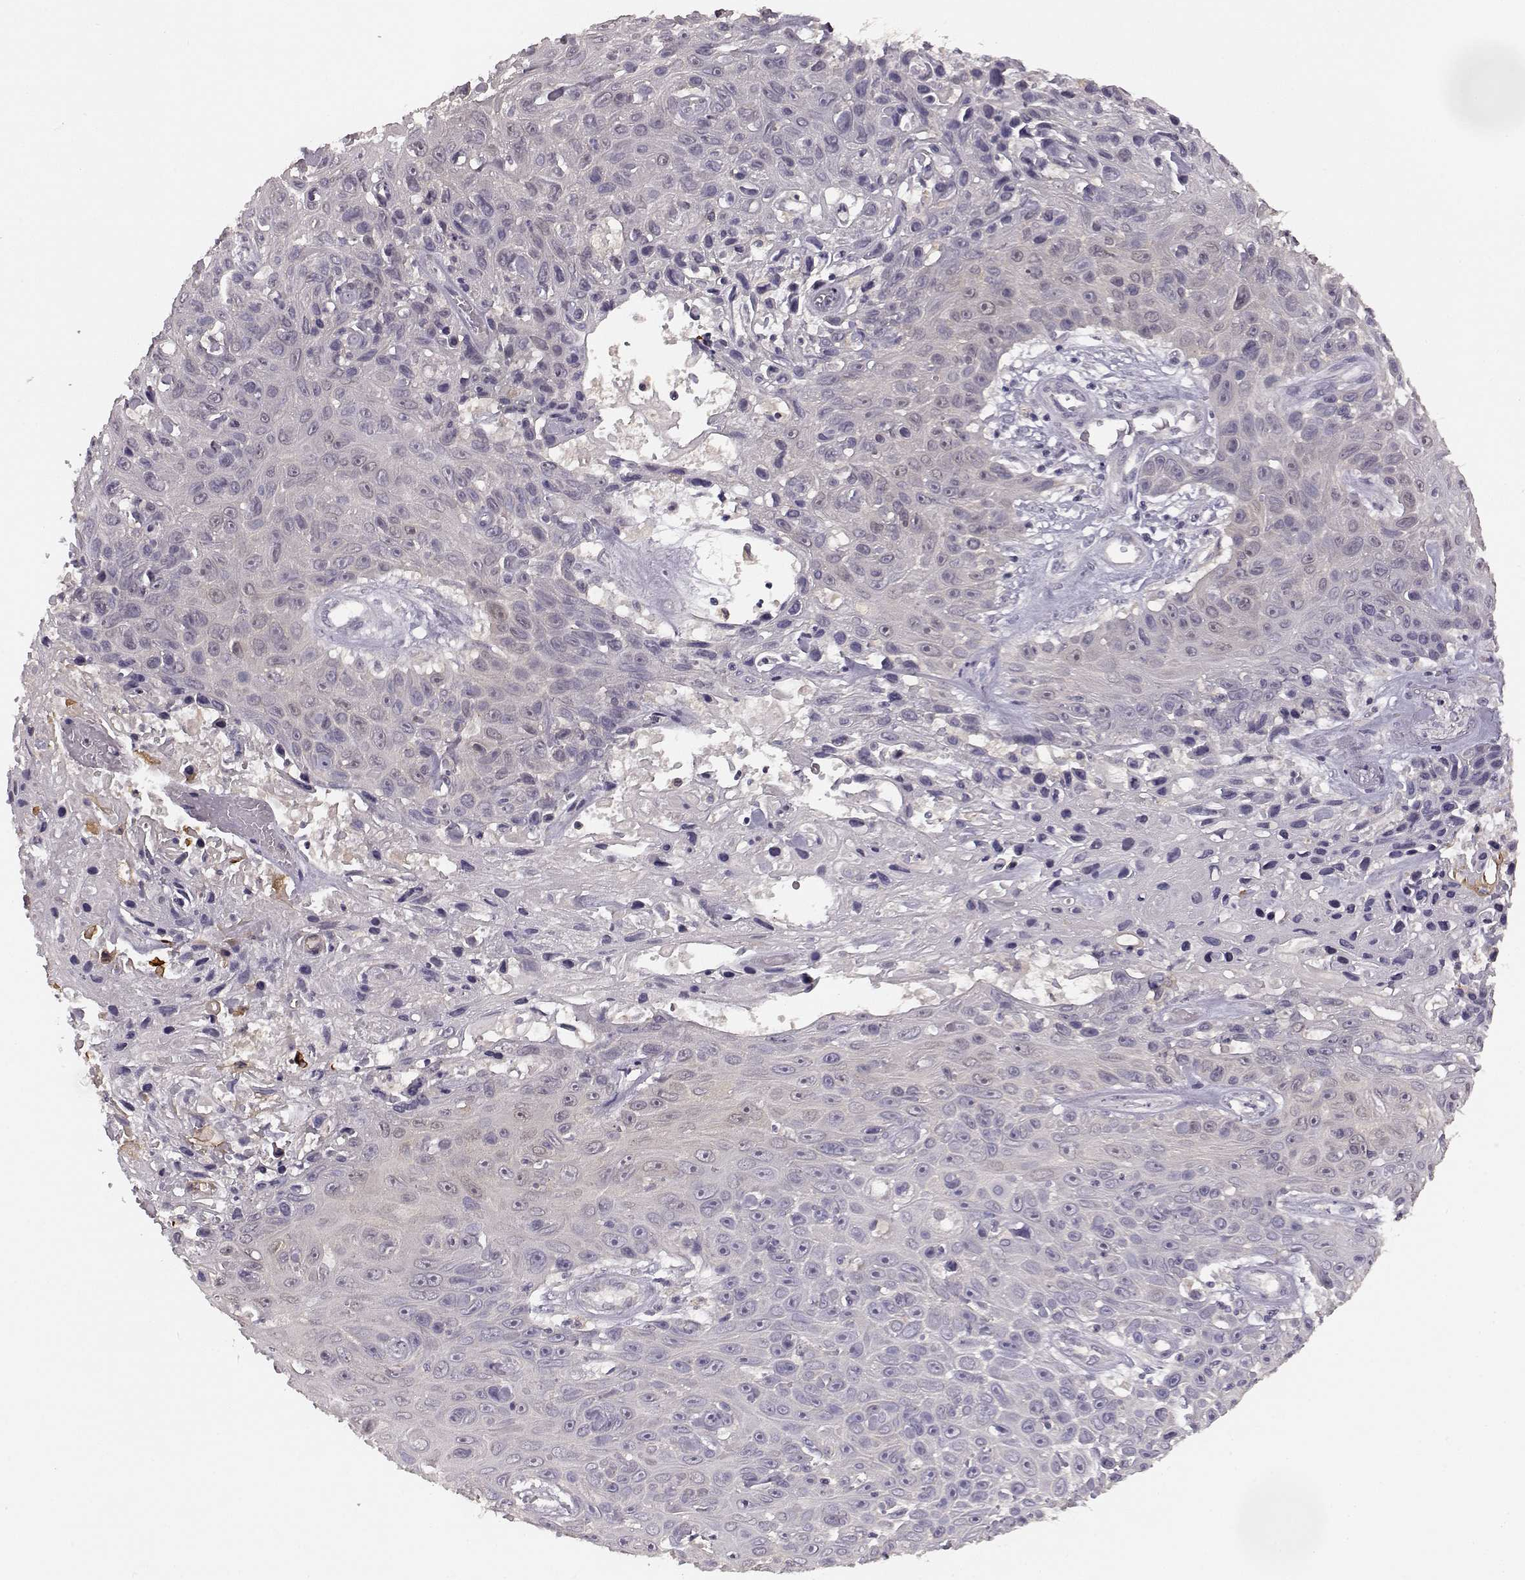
{"staining": {"intensity": "negative", "quantity": "none", "location": "none"}, "tissue": "skin cancer", "cell_type": "Tumor cells", "image_type": "cancer", "snomed": [{"axis": "morphology", "description": "Squamous cell carcinoma, NOS"}, {"axis": "topography", "description": "Skin"}], "caption": "Immunohistochemistry (IHC) photomicrograph of skin cancer stained for a protein (brown), which demonstrates no staining in tumor cells.", "gene": "GHR", "patient": {"sex": "male", "age": 82}}